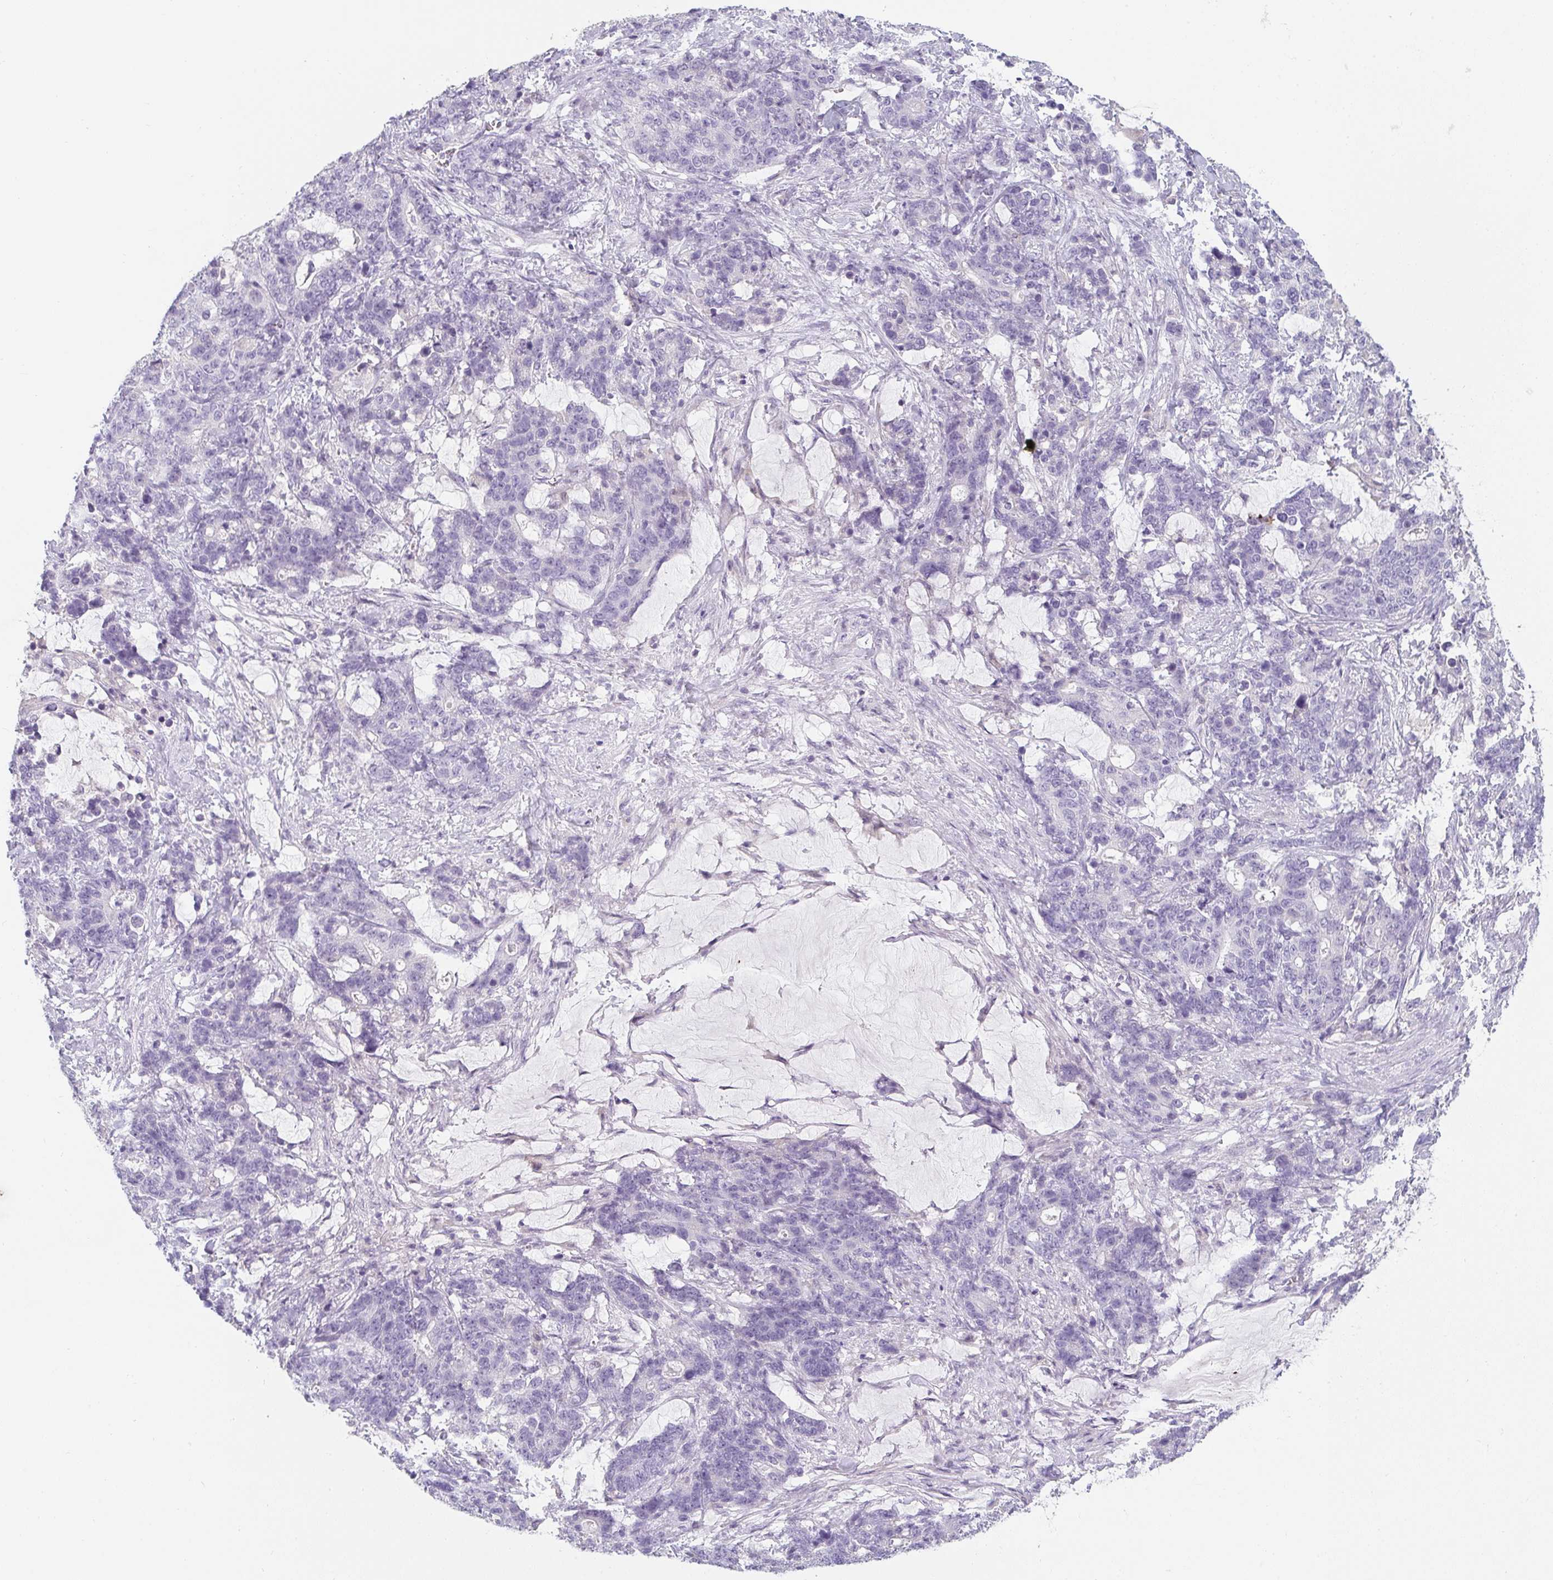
{"staining": {"intensity": "negative", "quantity": "none", "location": "none"}, "tissue": "stomach cancer", "cell_type": "Tumor cells", "image_type": "cancer", "snomed": [{"axis": "morphology", "description": "Normal tissue, NOS"}, {"axis": "morphology", "description": "Adenocarcinoma, NOS"}, {"axis": "topography", "description": "Stomach"}], "caption": "There is no significant positivity in tumor cells of adenocarcinoma (stomach). (DAB immunohistochemistry (IHC) visualized using brightfield microscopy, high magnification).", "gene": "C1QTNF8", "patient": {"sex": "female", "age": 64}}